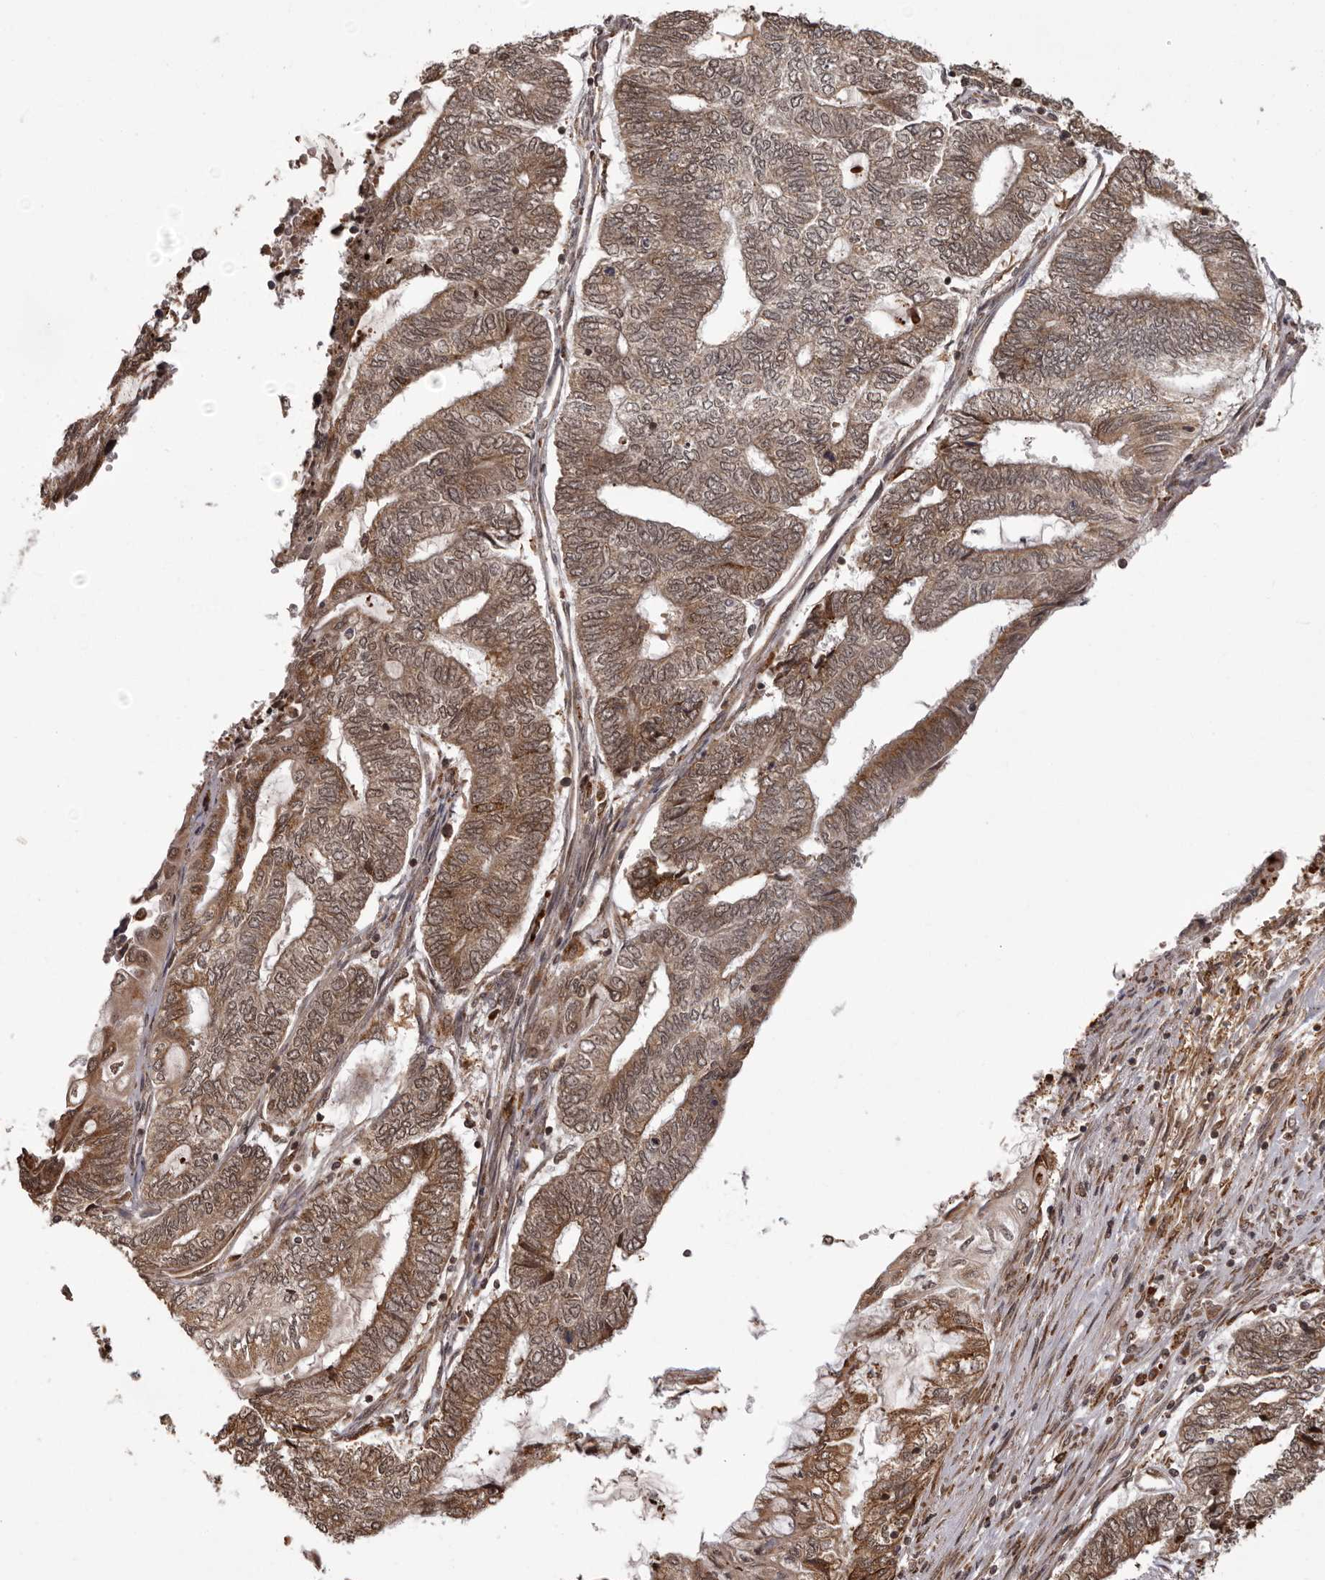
{"staining": {"intensity": "moderate", "quantity": ">75%", "location": "cytoplasmic/membranous,nuclear"}, "tissue": "endometrial cancer", "cell_type": "Tumor cells", "image_type": "cancer", "snomed": [{"axis": "morphology", "description": "Adenocarcinoma, NOS"}, {"axis": "topography", "description": "Uterus"}, {"axis": "topography", "description": "Endometrium"}], "caption": "Protein expression analysis of endometrial cancer exhibits moderate cytoplasmic/membranous and nuclear staining in about >75% of tumor cells.", "gene": "IL32", "patient": {"sex": "female", "age": 70}}